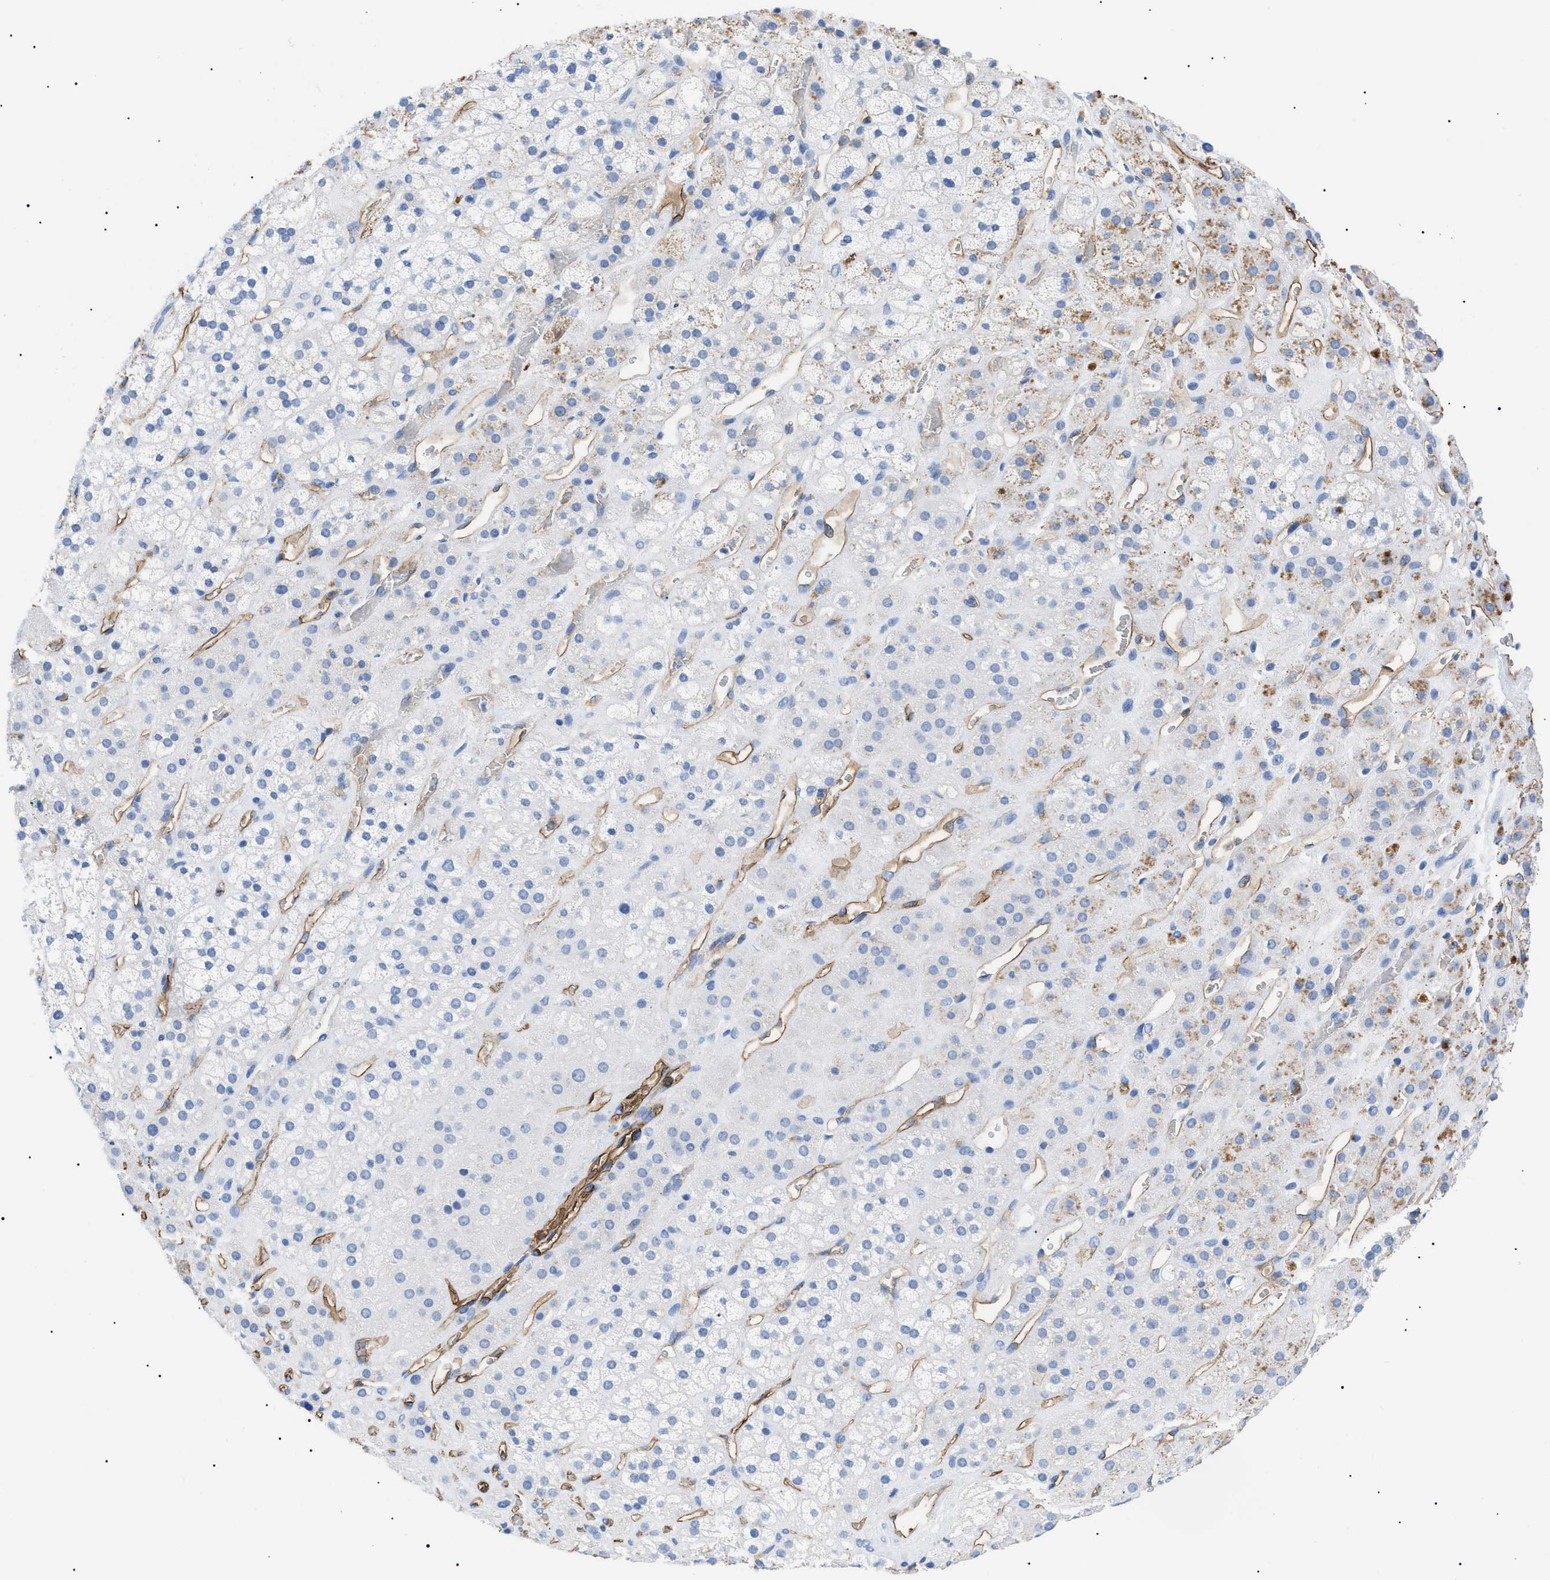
{"staining": {"intensity": "moderate", "quantity": "<25%", "location": "cytoplasmic/membranous"}, "tissue": "adrenal gland", "cell_type": "Glandular cells", "image_type": "normal", "snomed": [{"axis": "morphology", "description": "Normal tissue, NOS"}, {"axis": "topography", "description": "Adrenal gland"}], "caption": "DAB immunohistochemical staining of unremarkable adrenal gland demonstrates moderate cytoplasmic/membranous protein expression in approximately <25% of glandular cells.", "gene": "PODXL", "patient": {"sex": "male", "age": 56}}